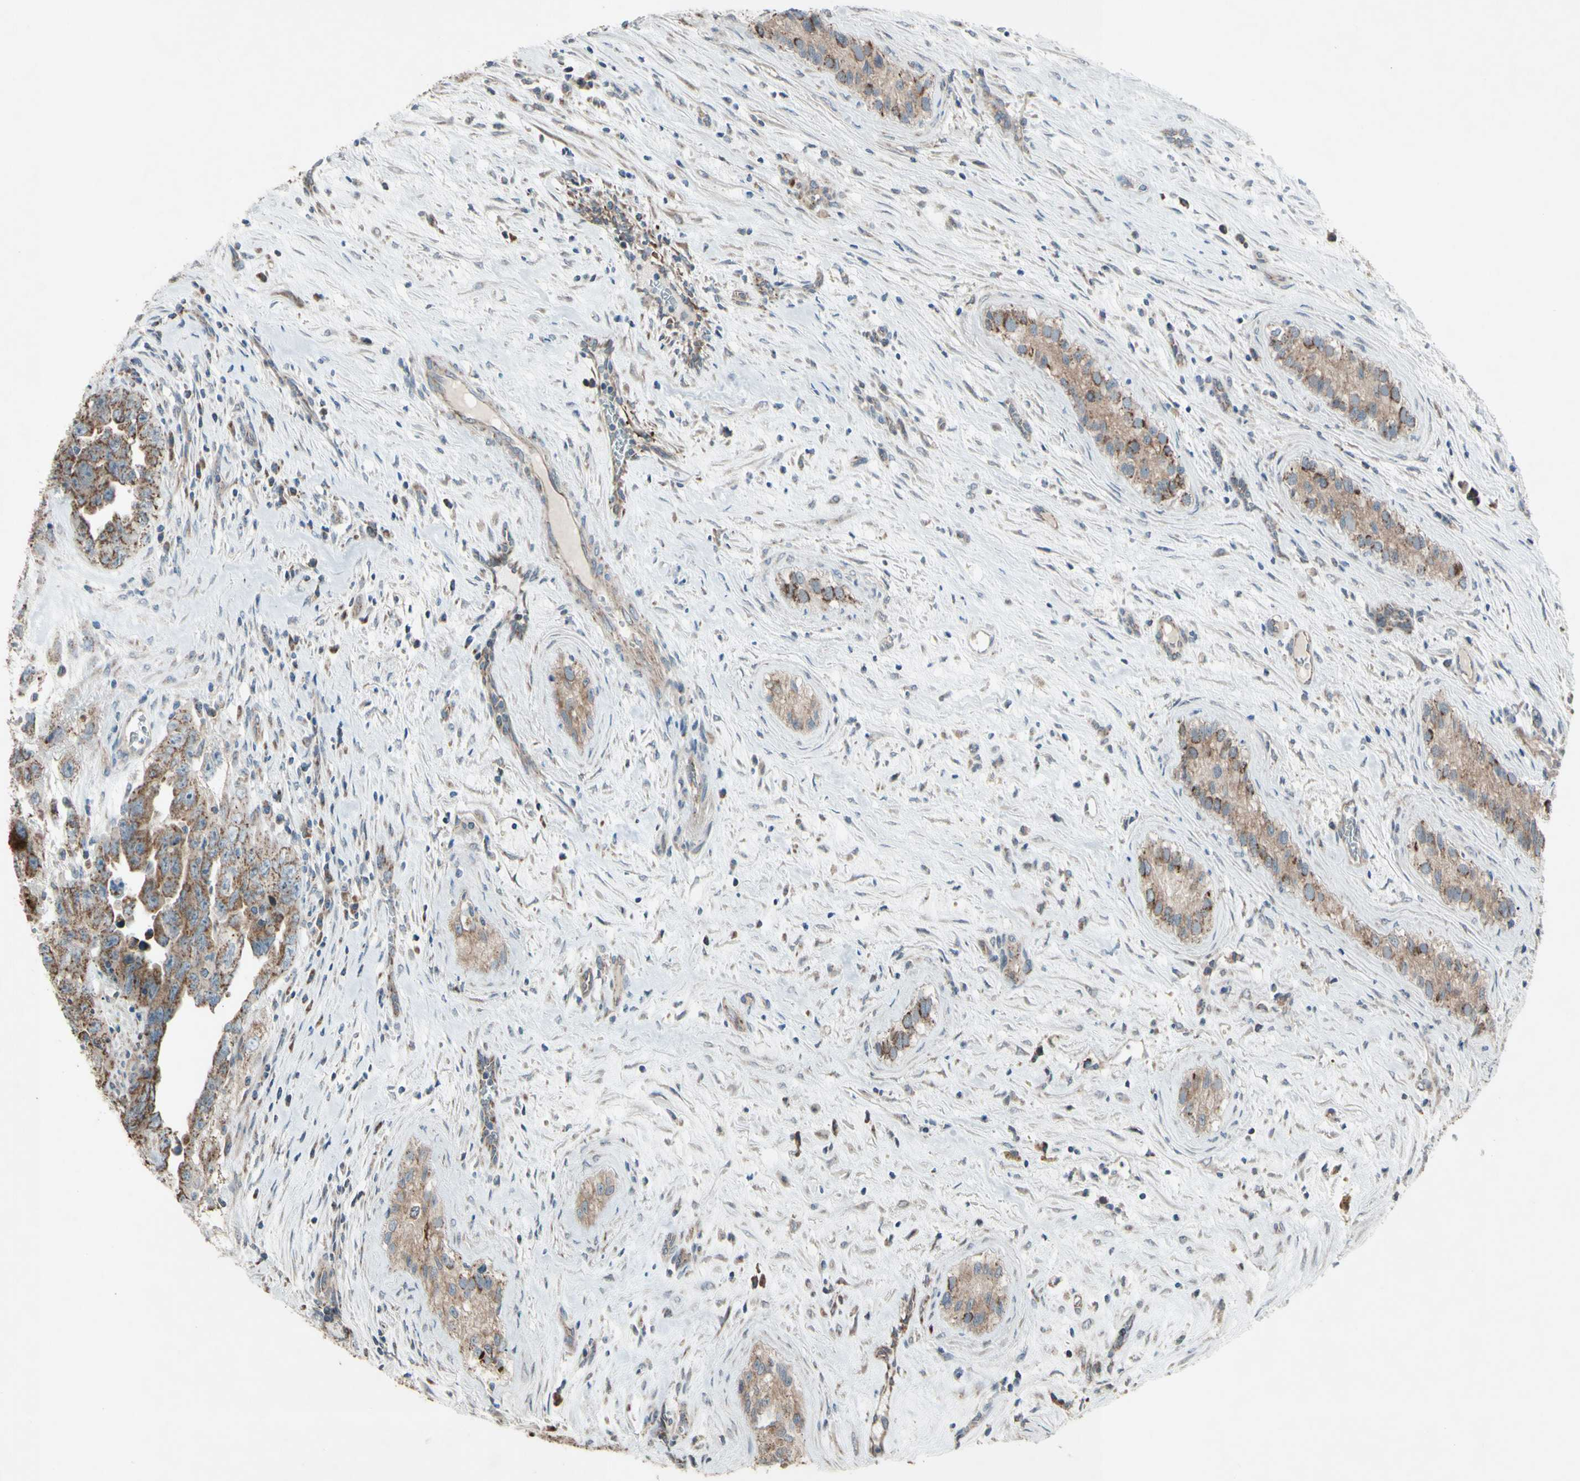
{"staining": {"intensity": "moderate", "quantity": ">75%", "location": "cytoplasmic/membranous"}, "tissue": "testis cancer", "cell_type": "Tumor cells", "image_type": "cancer", "snomed": [{"axis": "morphology", "description": "Carcinoma, Embryonal, NOS"}, {"axis": "topography", "description": "Testis"}], "caption": "This image exhibits IHC staining of testis cancer, with medium moderate cytoplasmic/membranous staining in about >75% of tumor cells.", "gene": "ACOT8", "patient": {"sex": "male", "age": 28}}